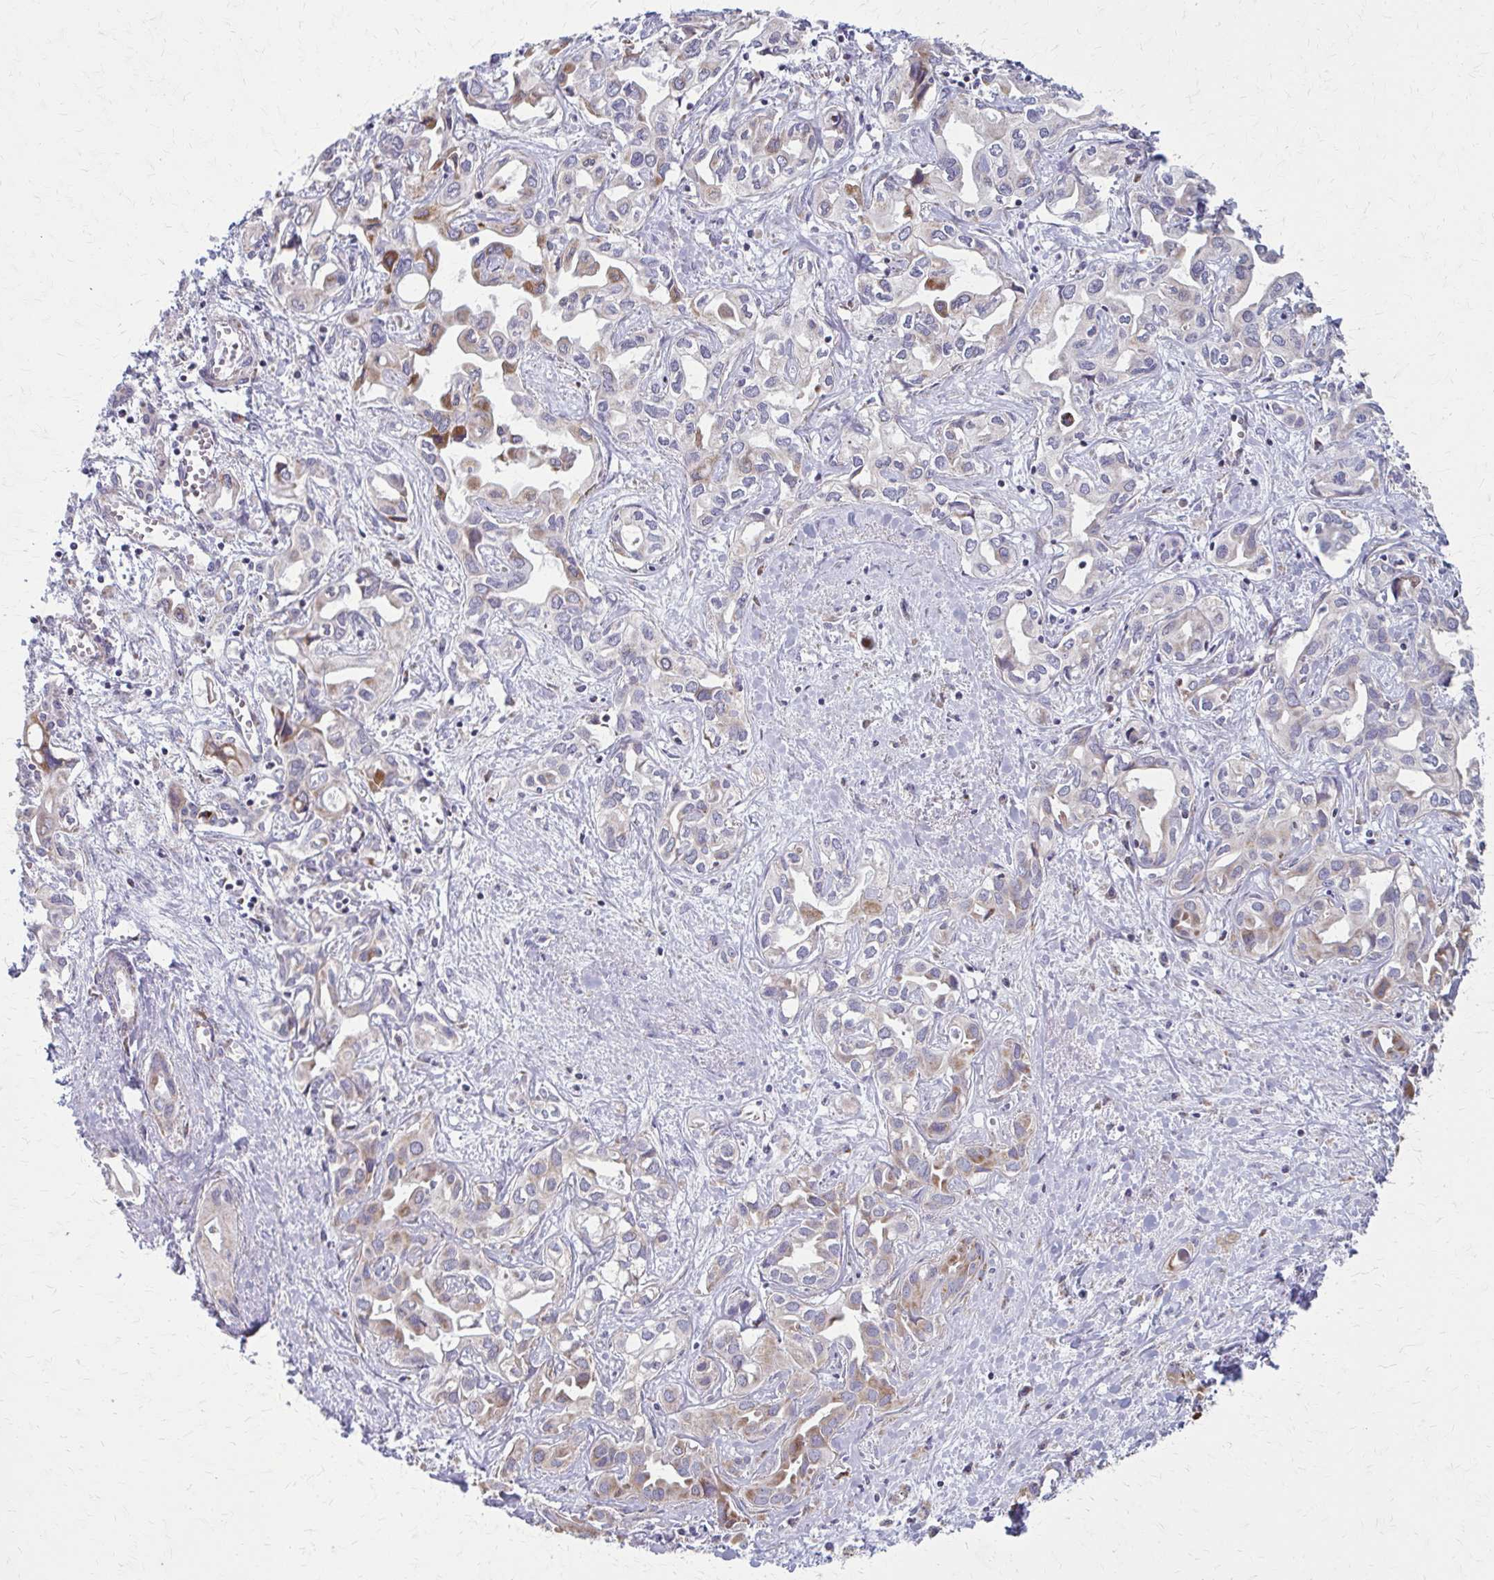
{"staining": {"intensity": "moderate", "quantity": "<25%", "location": "cytoplasmic/membranous"}, "tissue": "liver cancer", "cell_type": "Tumor cells", "image_type": "cancer", "snomed": [{"axis": "morphology", "description": "Cholangiocarcinoma"}, {"axis": "topography", "description": "Liver"}], "caption": "A high-resolution photomicrograph shows immunohistochemistry (IHC) staining of liver cancer (cholangiocarcinoma), which displays moderate cytoplasmic/membranous staining in approximately <25% of tumor cells.", "gene": "TVP23A", "patient": {"sex": "female", "age": 64}}